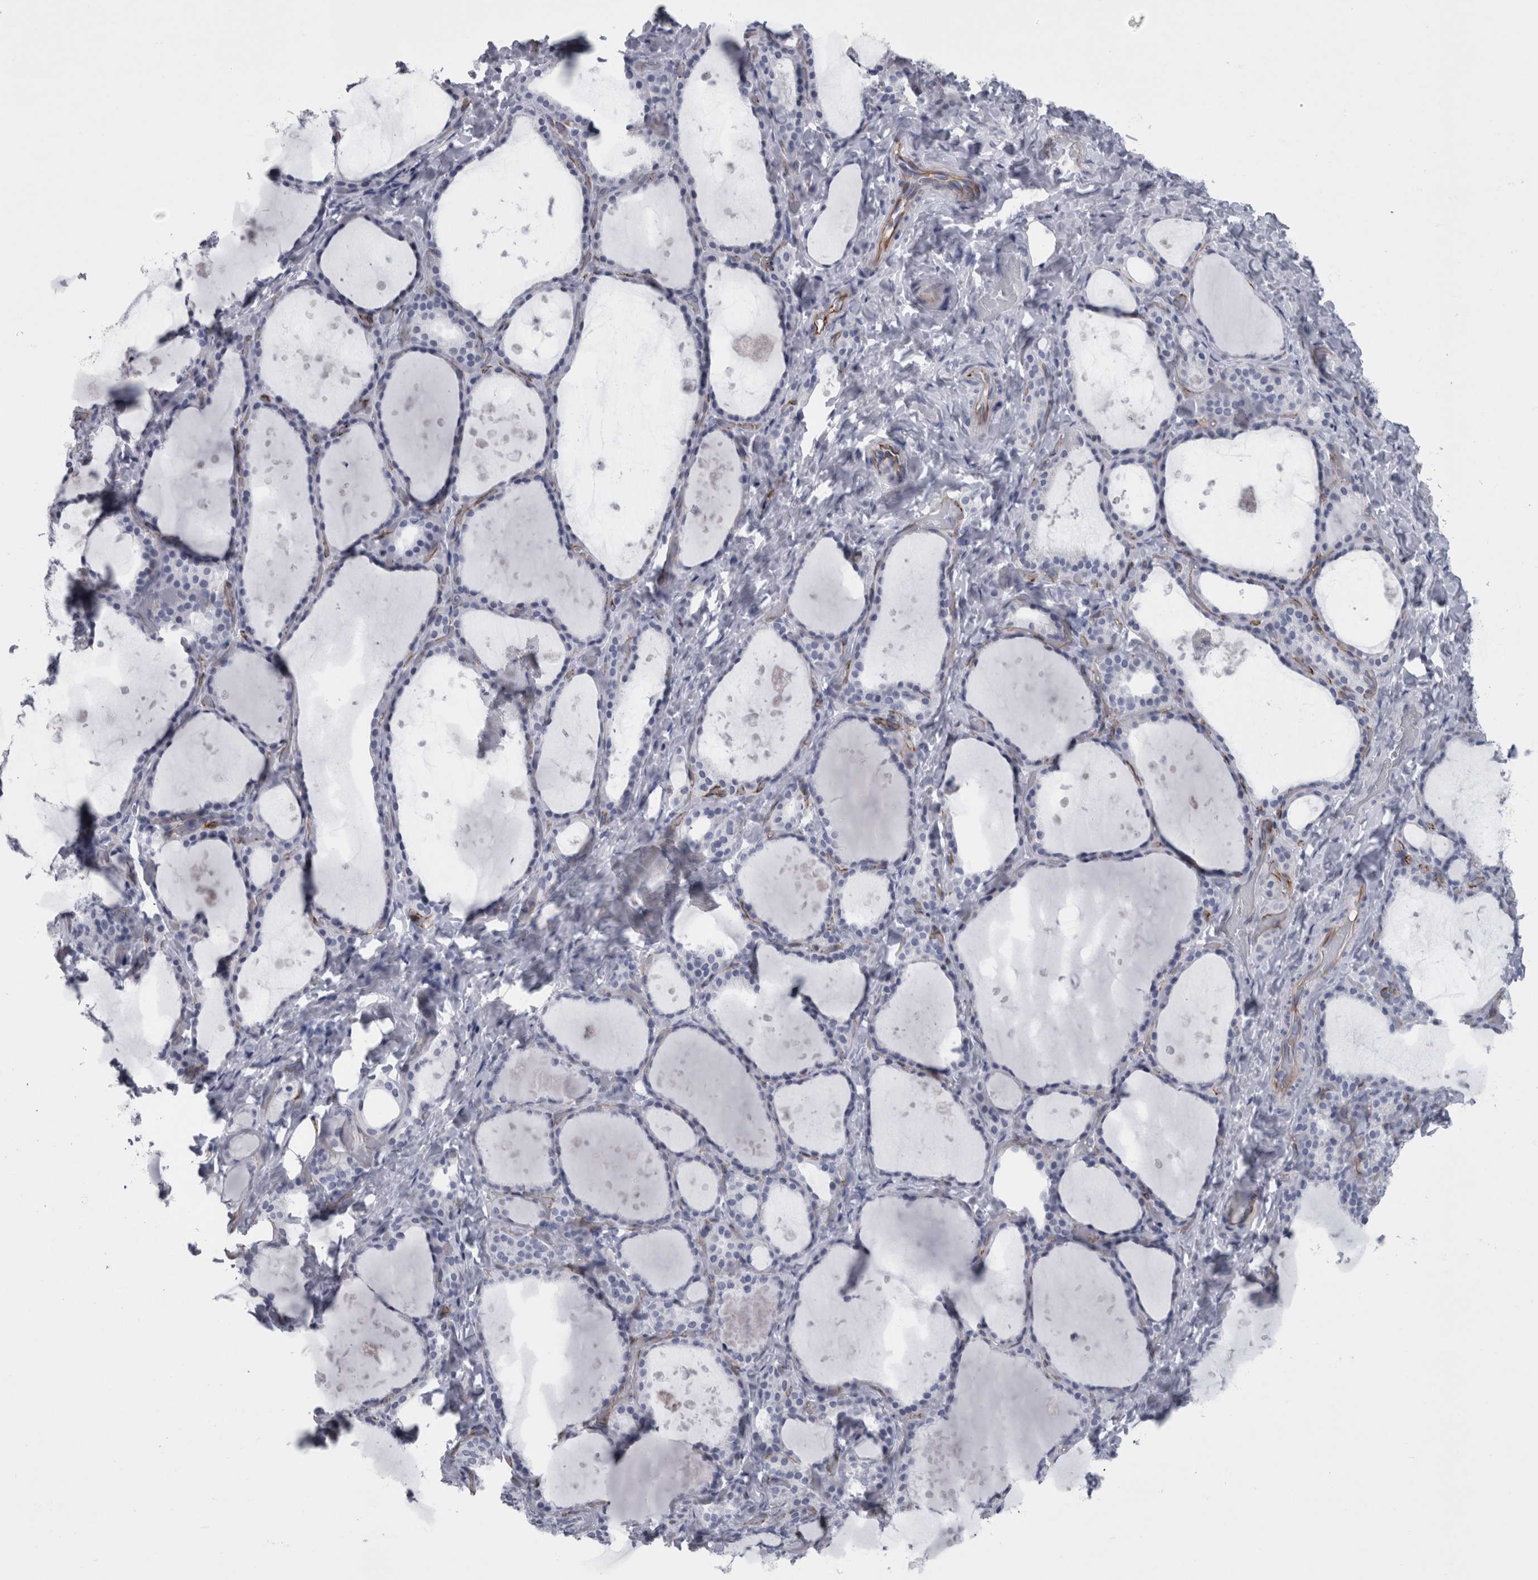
{"staining": {"intensity": "negative", "quantity": "none", "location": "none"}, "tissue": "thyroid gland", "cell_type": "Glandular cells", "image_type": "normal", "snomed": [{"axis": "morphology", "description": "Normal tissue, NOS"}, {"axis": "topography", "description": "Thyroid gland"}], "caption": "Protein analysis of benign thyroid gland exhibits no significant staining in glandular cells. (Stains: DAB (3,3'-diaminobenzidine) IHC with hematoxylin counter stain, Microscopy: brightfield microscopy at high magnification).", "gene": "VWDE", "patient": {"sex": "female", "age": 44}}